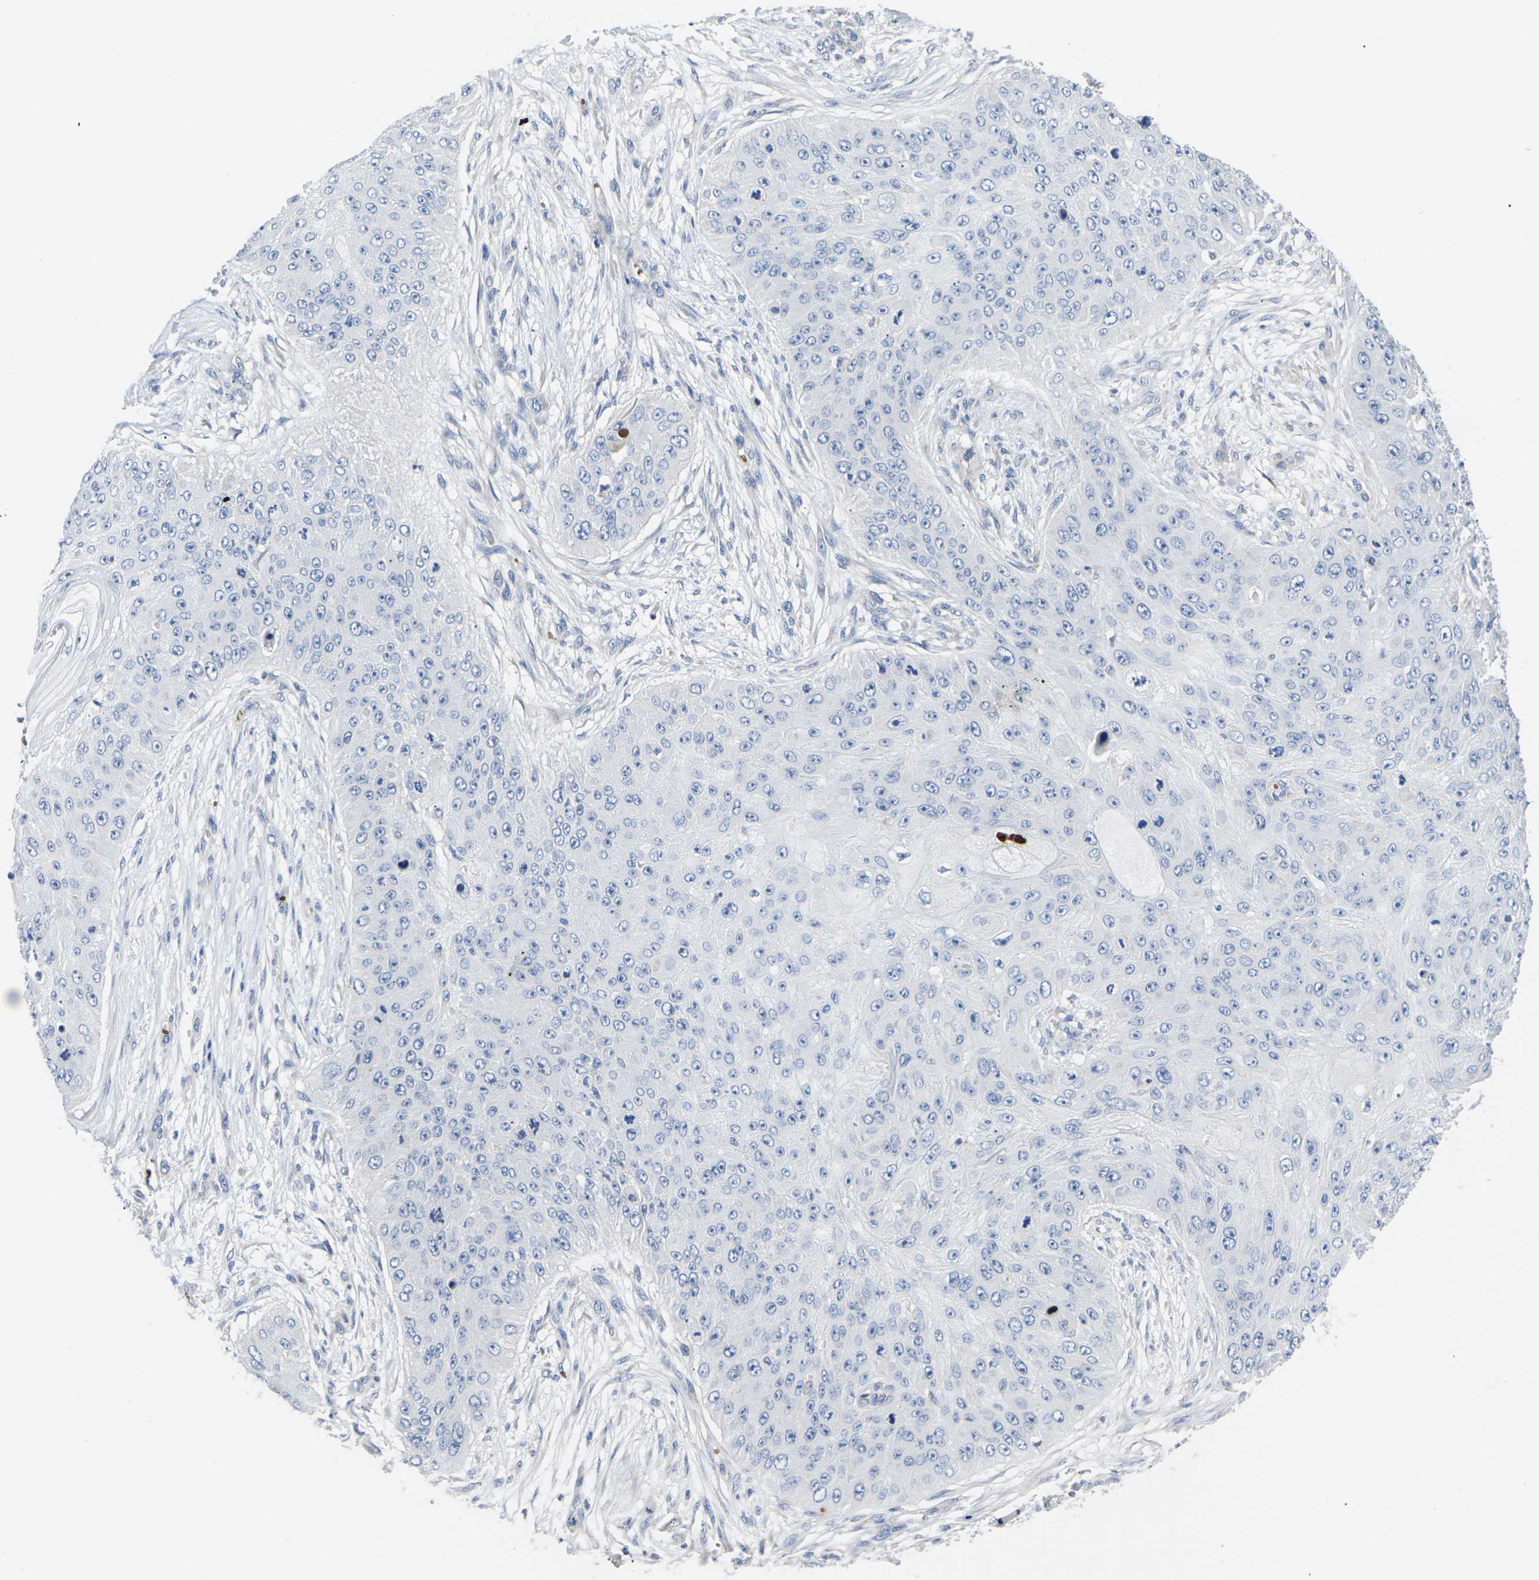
{"staining": {"intensity": "negative", "quantity": "none", "location": "none"}, "tissue": "skin cancer", "cell_type": "Tumor cells", "image_type": "cancer", "snomed": [{"axis": "morphology", "description": "Squamous cell carcinoma, NOS"}, {"axis": "topography", "description": "Skin"}], "caption": "This is an IHC histopathology image of skin cancer (squamous cell carcinoma). There is no expression in tumor cells.", "gene": "TMCO4", "patient": {"sex": "female", "age": 80}}